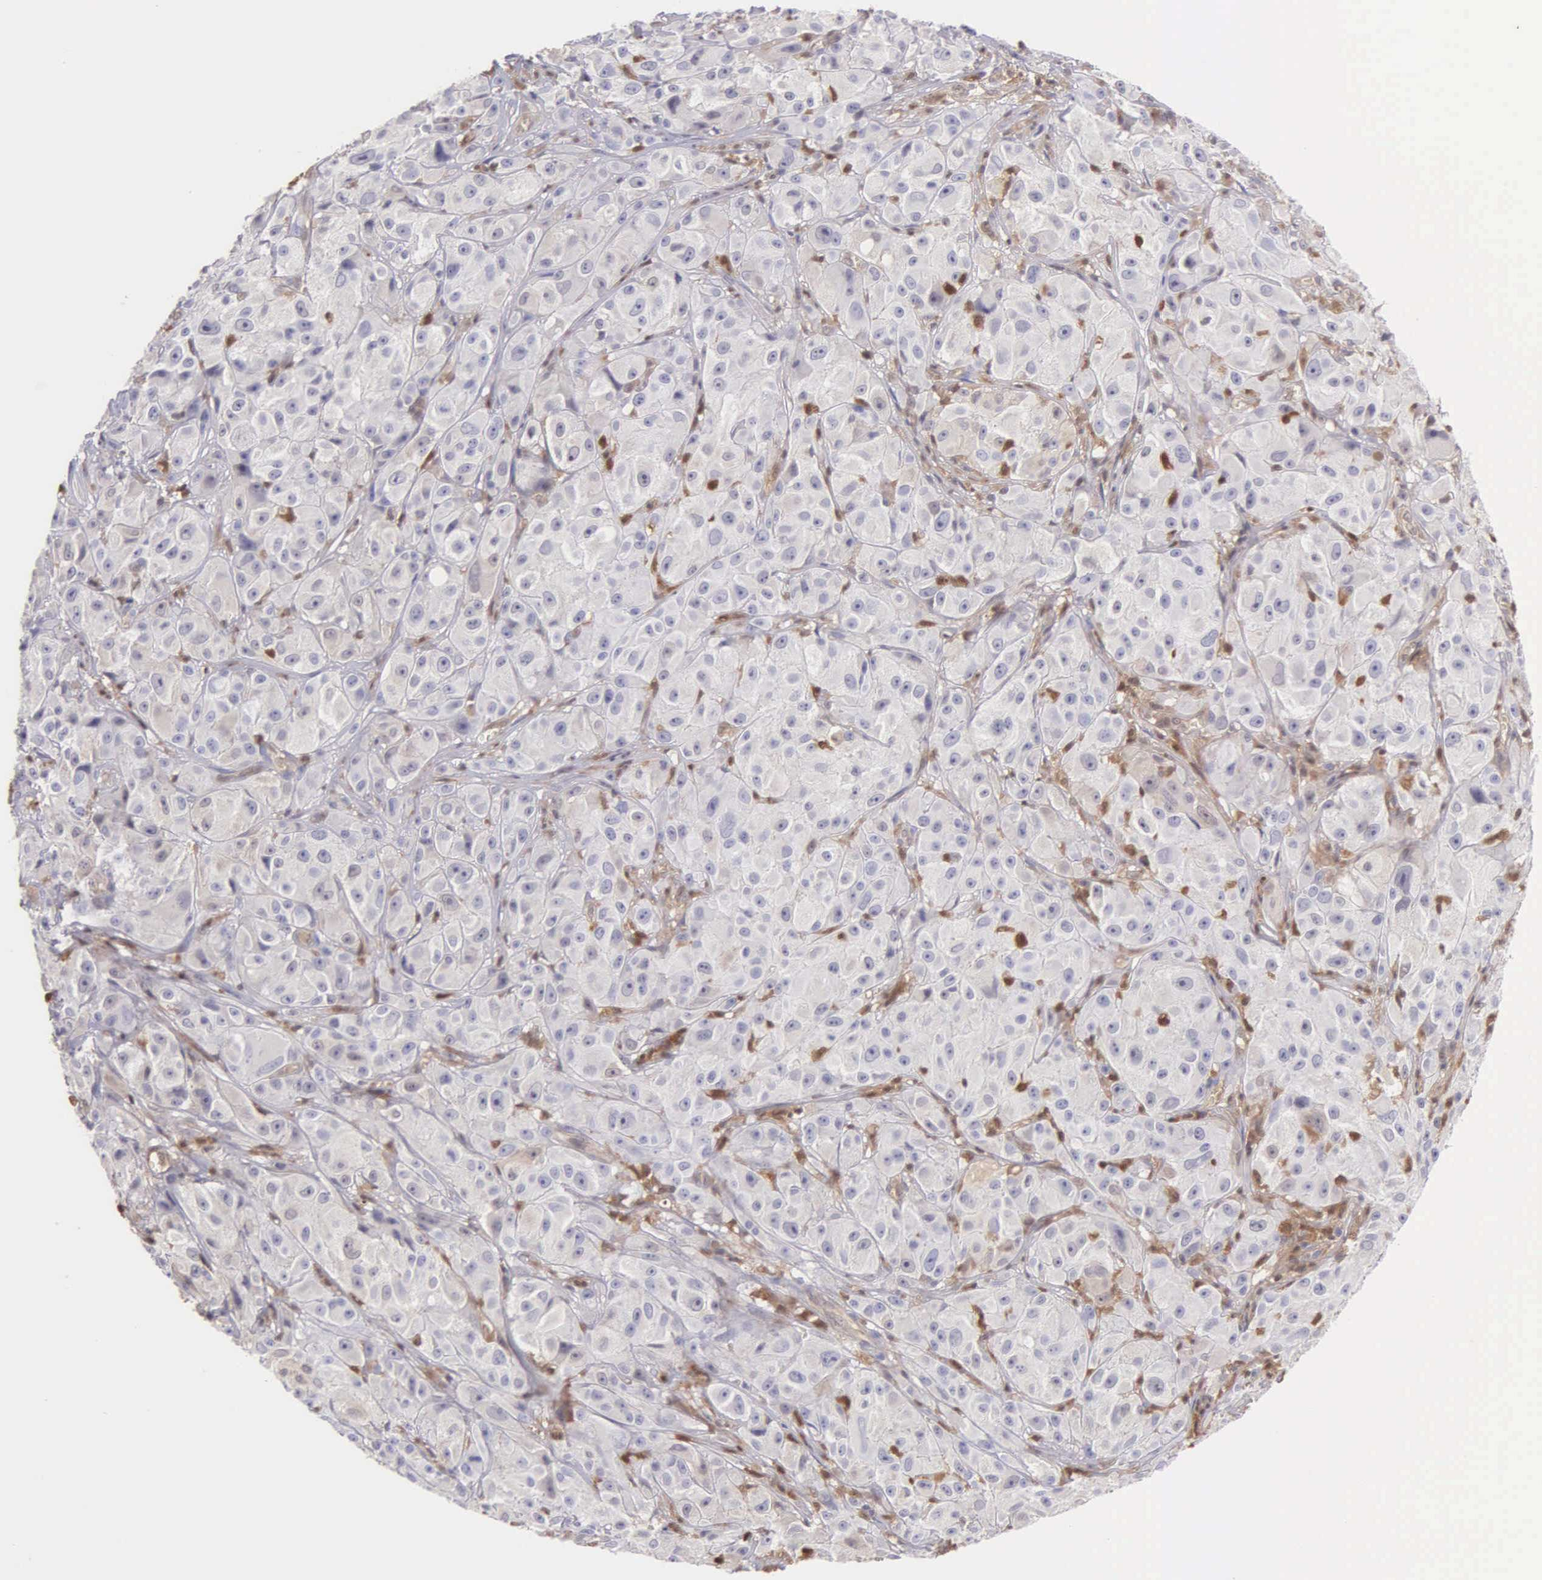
{"staining": {"intensity": "negative", "quantity": "none", "location": "none"}, "tissue": "melanoma", "cell_type": "Tumor cells", "image_type": "cancer", "snomed": [{"axis": "morphology", "description": "Malignant melanoma, NOS"}, {"axis": "topography", "description": "Skin"}], "caption": "The IHC micrograph has no significant staining in tumor cells of malignant melanoma tissue.", "gene": "BID", "patient": {"sex": "male", "age": 56}}